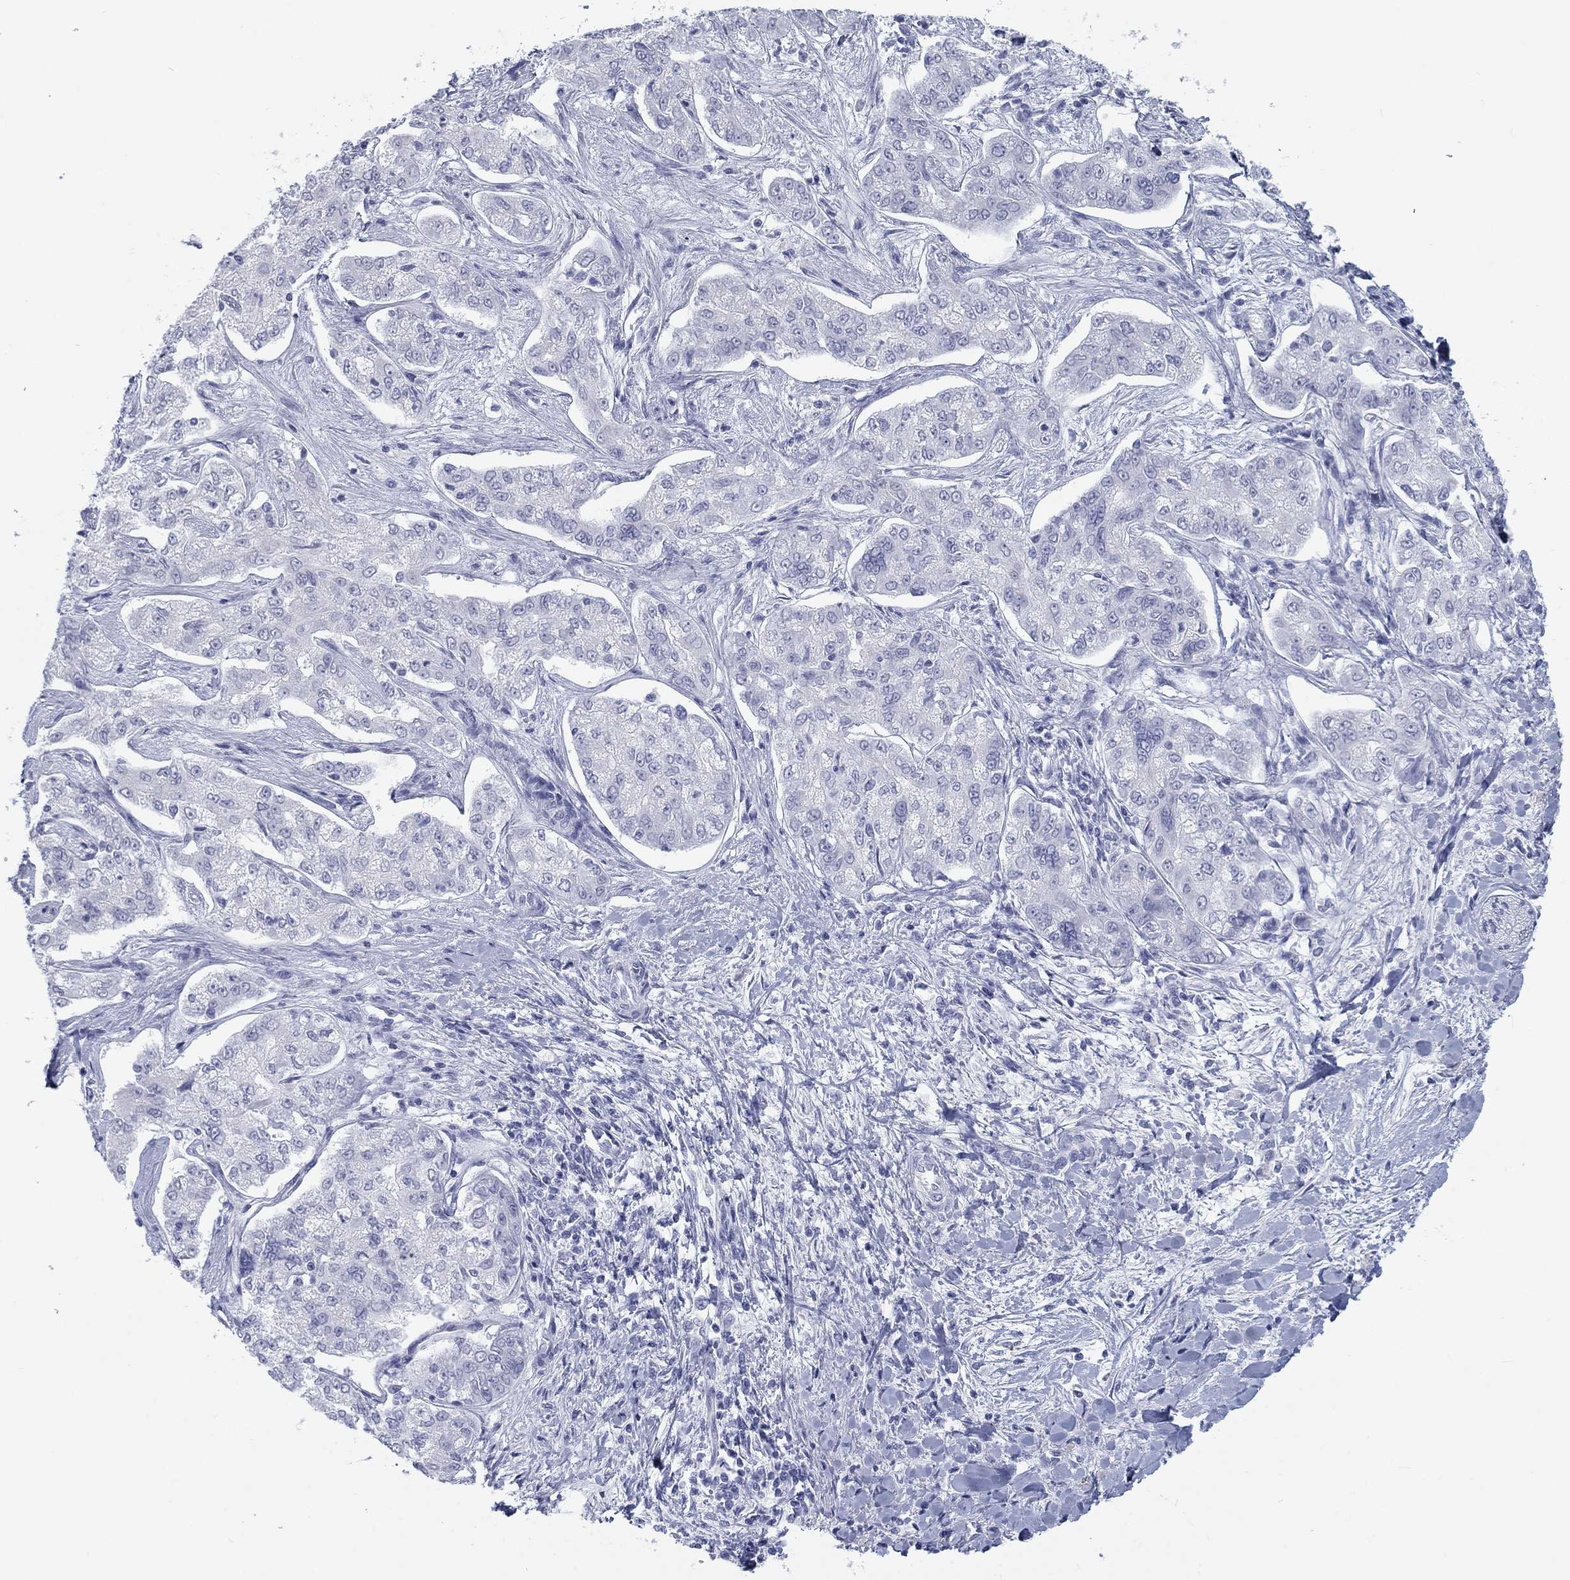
{"staining": {"intensity": "negative", "quantity": "none", "location": "none"}, "tissue": "liver cancer", "cell_type": "Tumor cells", "image_type": "cancer", "snomed": [{"axis": "morphology", "description": "Cholangiocarcinoma"}, {"axis": "topography", "description": "Liver"}], "caption": "IHC image of neoplastic tissue: human liver cancer stained with DAB exhibits no significant protein staining in tumor cells.", "gene": "CALB1", "patient": {"sex": "female", "age": 47}}